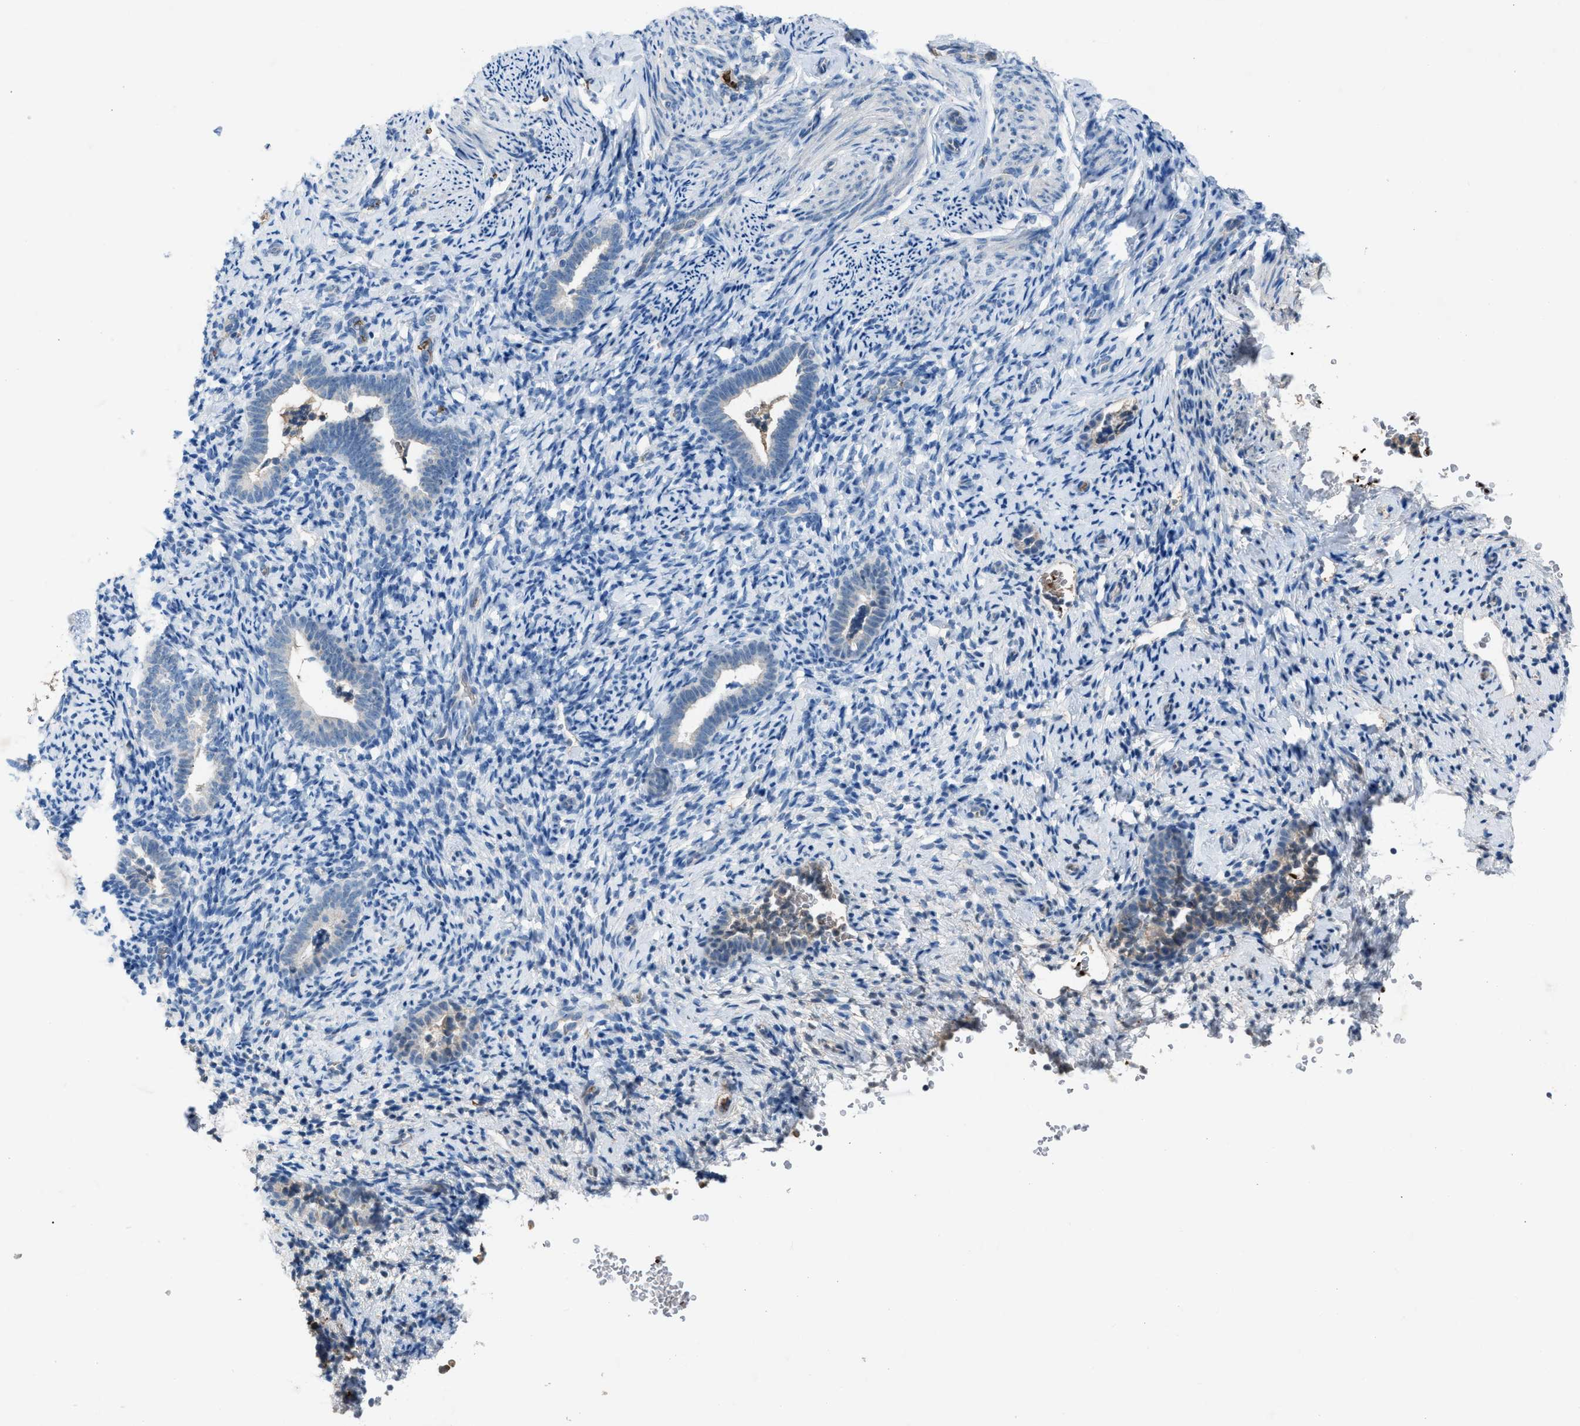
{"staining": {"intensity": "negative", "quantity": "none", "location": "none"}, "tissue": "endometrium", "cell_type": "Cells in endometrial stroma", "image_type": "normal", "snomed": [{"axis": "morphology", "description": "Normal tissue, NOS"}, {"axis": "topography", "description": "Endometrium"}], "caption": "Micrograph shows no significant protein staining in cells in endometrial stroma of normal endometrium. (DAB (3,3'-diaminobenzidine) immunohistochemistry, high magnification).", "gene": "CFAP77", "patient": {"sex": "female", "age": 51}}